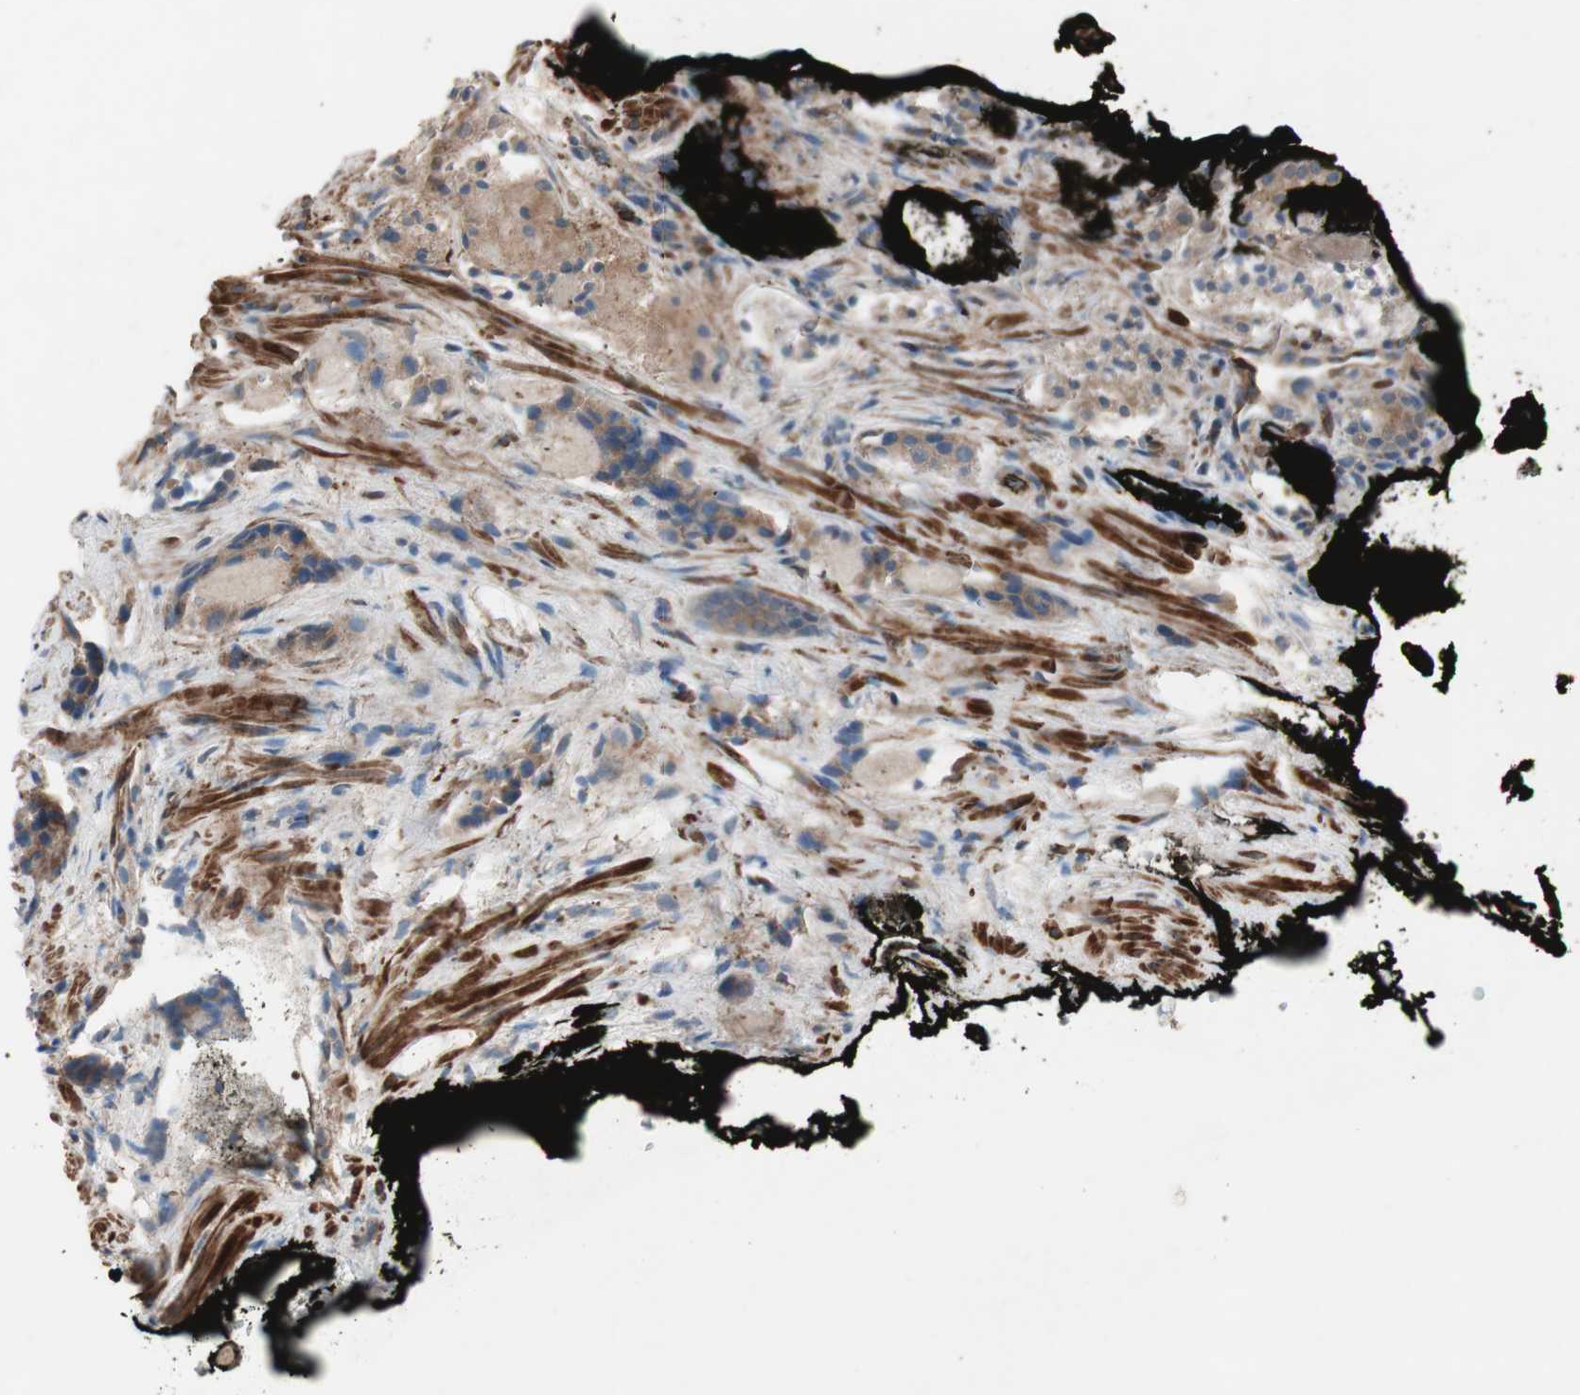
{"staining": {"intensity": "moderate", "quantity": ">75%", "location": "cytoplasmic/membranous"}, "tissue": "prostate cancer", "cell_type": "Tumor cells", "image_type": "cancer", "snomed": [{"axis": "morphology", "description": "Adenocarcinoma, High grade"}, {"axis": "topography", "description": "Prostate"}], "caption": "Prostate adenocarcinoma (high-grade) stained for a protein reveals moderate cytoplasmic/membranous positivity in tumor cells. (DAB (3,3'-diaminobenzidine) IHC with brightfield microscopy, high magnification).", "gene": "STAB1", "patient": {"sex": "male", "age": 58}}